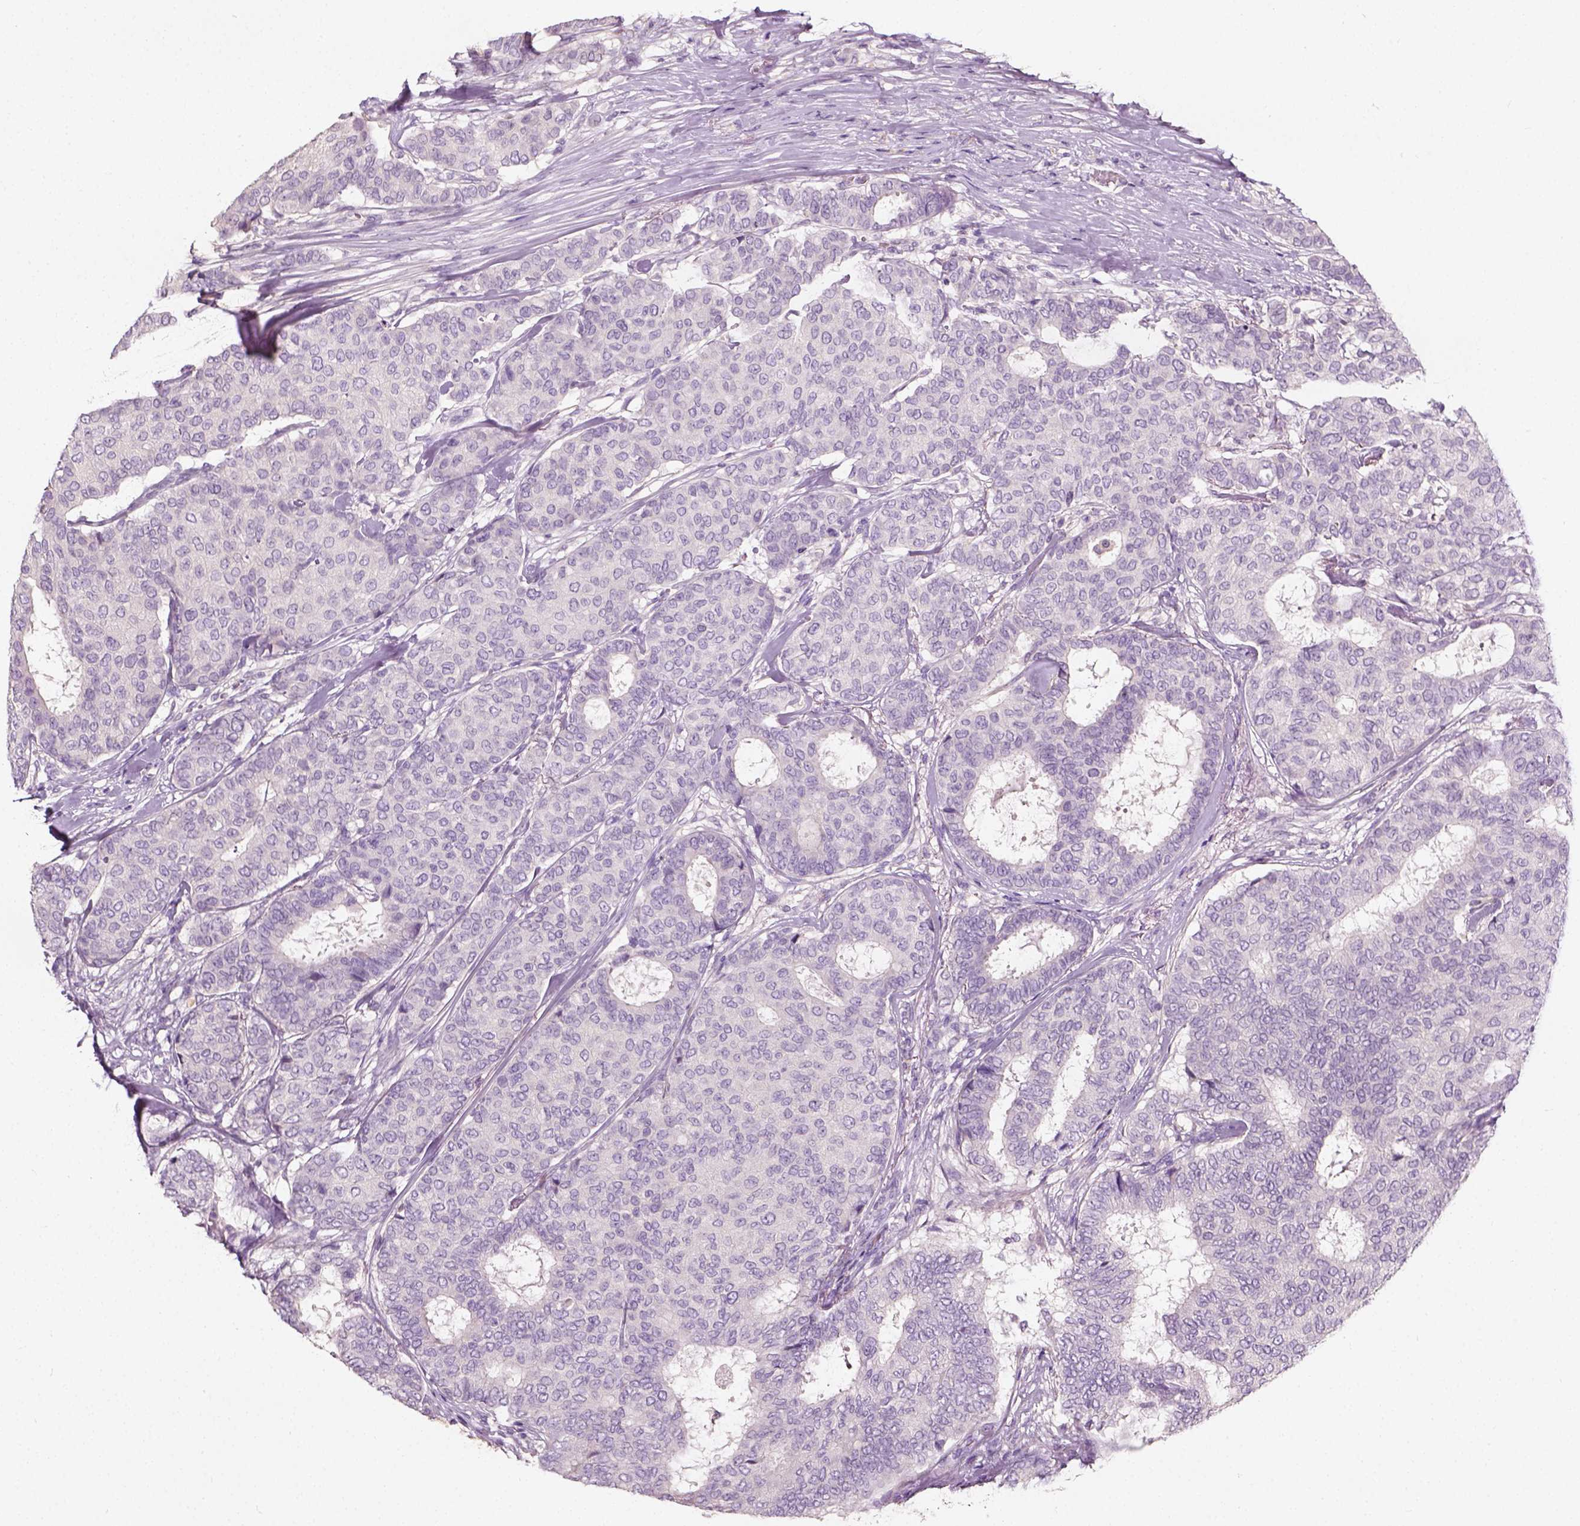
{"staining": {"intensity": "negative", "quantity": "none", "location": "none"}, "tissue": "breast cancer", "cell_type": "Tumor cells", "image_type": "cancer", "snomed": [{"axis": "morphology", "description": "Duct carcinoma"}, {"axis": "topography", "description": "Breast"}], "caption": "Breast cancer stained for a protein using immunohistochemistry (IHC) displays no expression tumor cells.", "gene": "DHCR24", "patient": {"sex": "female", "age": 75}}